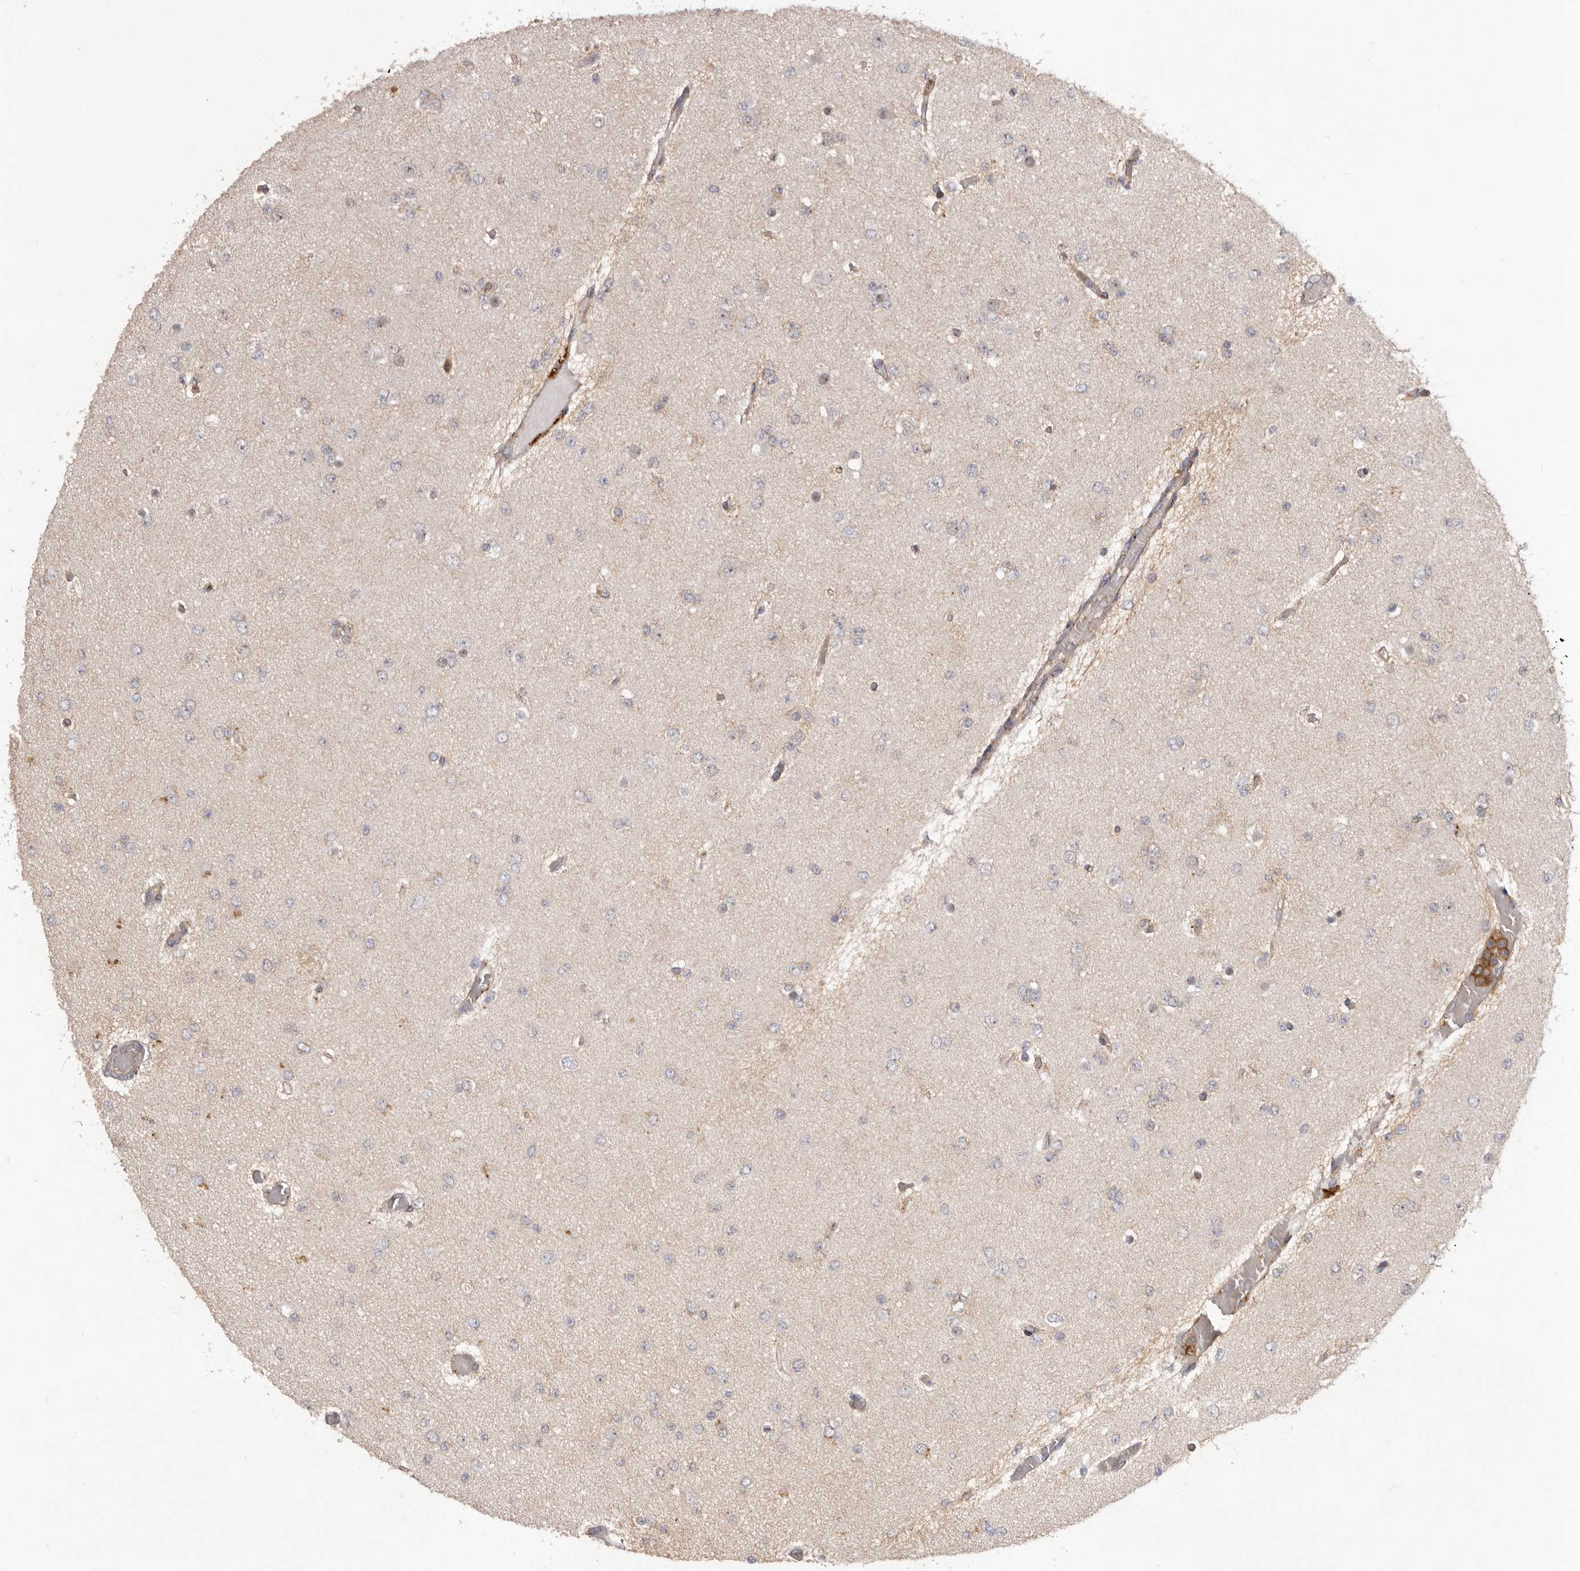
{"staining": {"intensity": "negative", "quantity": "none", "location": "none"}, "tissue": "glioma", "cell_type": "Tumor cells", "image_type": "cancer", "snomed": [{"axis": "morphology", "description": "Glioma, malignant, Low grade"}, {"axis": "topography", "description": "Brain"}], "caption": "A histopathology image of human malignant low-grade glioma is negative for staining in tumor cells.", "gene": "GLIPR2", "patient": {"sex": "female", "age": 22}}